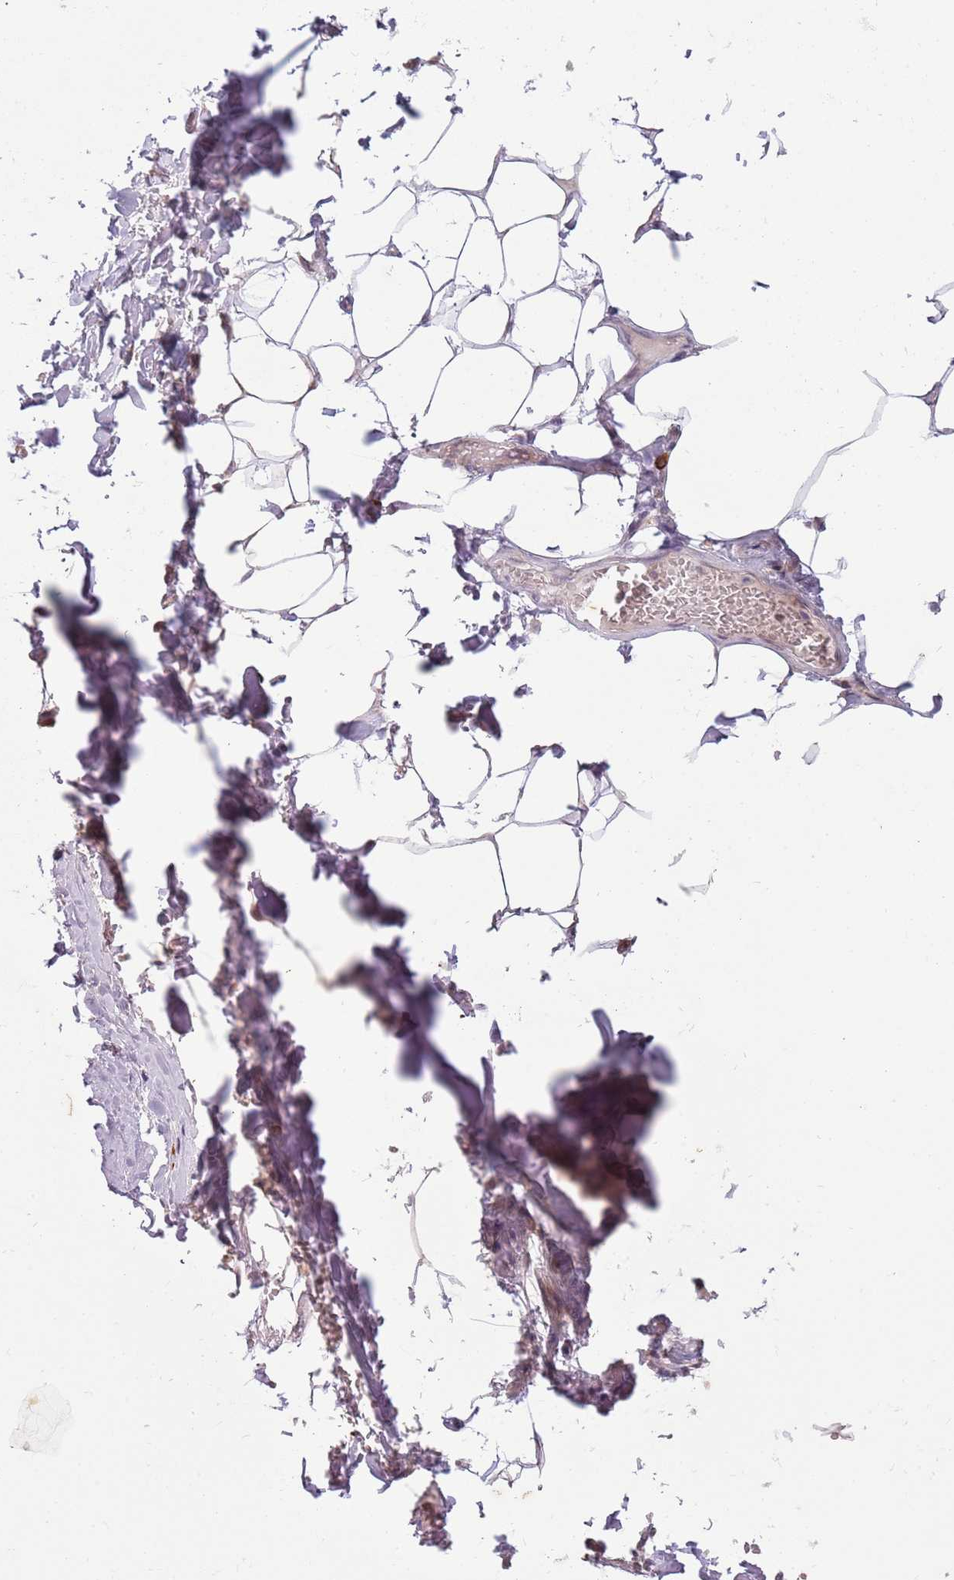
{"staining": {"intensity": "weak", "quantity": ">75%", "location": "cytoplasmic/membranous"}, "tissue": "adipose tissue", "cell_type": "Adipocytes", "image_type": "normal", "snomed": [{"axis": "morphology", "description": "Normal tissue, NOS"}, {"axis": "topography", "description": "Lymph node"}, {"axis": "topography", "description": "Cartilage tissue"}, {"axis": "topography", "description": "Bronchus"}], "caption": "Weak cytoplasmic/membranous expression is appreciated in approximately >75% of adipocytes in normal adipose tissue. (brown staining indicates protein expression, while blue staining denotes nuclei).", "gene": "FAM120AOS", "patient": {"sex": "male", "age": 63}}